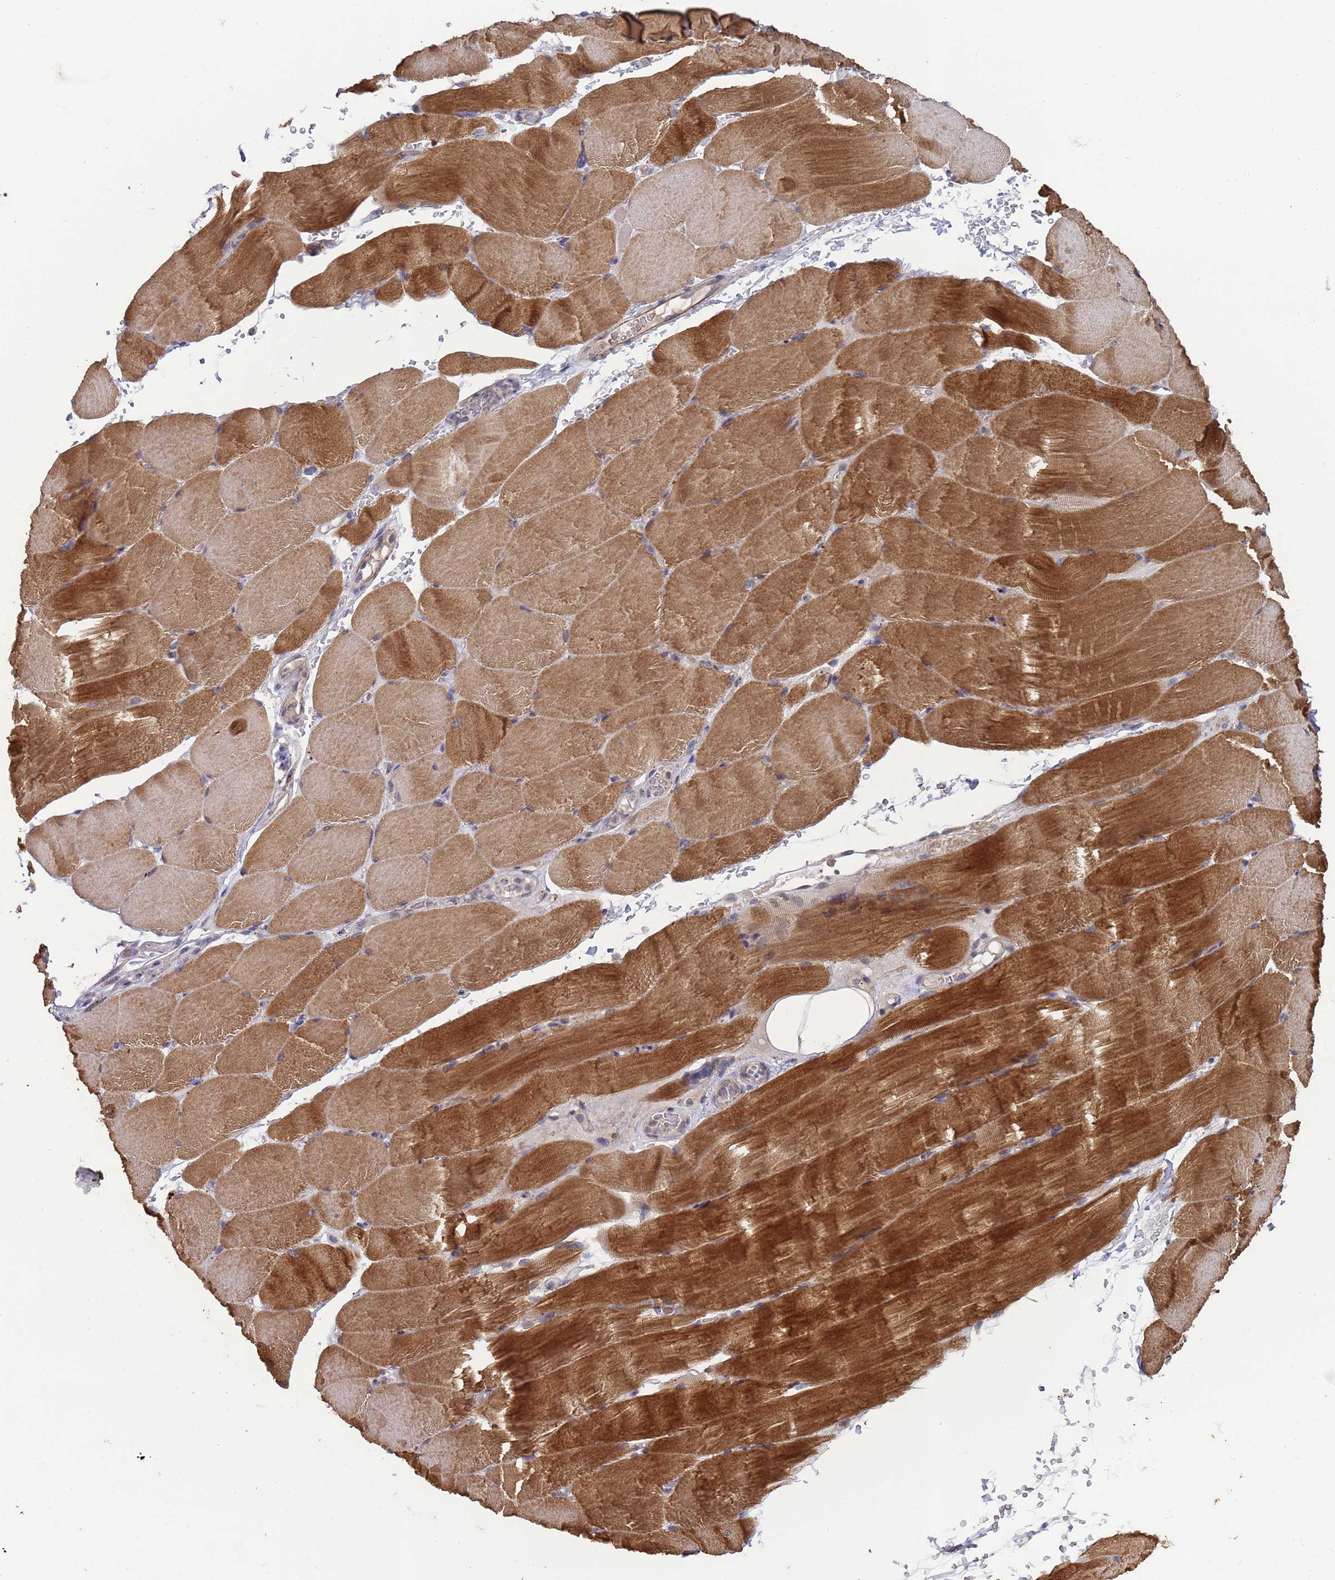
{"staining": {"intensity": "strong", "quantity": ">75%", "location": "cytoplasmic/membranous"}, "tissue": "skeletal muscle", "cell_type": "Myocytes", "image_type": "normal", "snomed": [{"axis": "morphology", "description": "Normal tissue, NOS"}, {"axis": "topography", "description": "Skeletal muscle"}, {"axis": "topography", "description": "Parathyroid gland"}], "caption": "Approximately >75% of myocytes in normal skeletal muscle display strong cytoplasmic/membranous protein staining as visualized by brown immunohistochemical staining.", "gene": "FRAT1", "patient": {"sex": "female", "age": 37}}